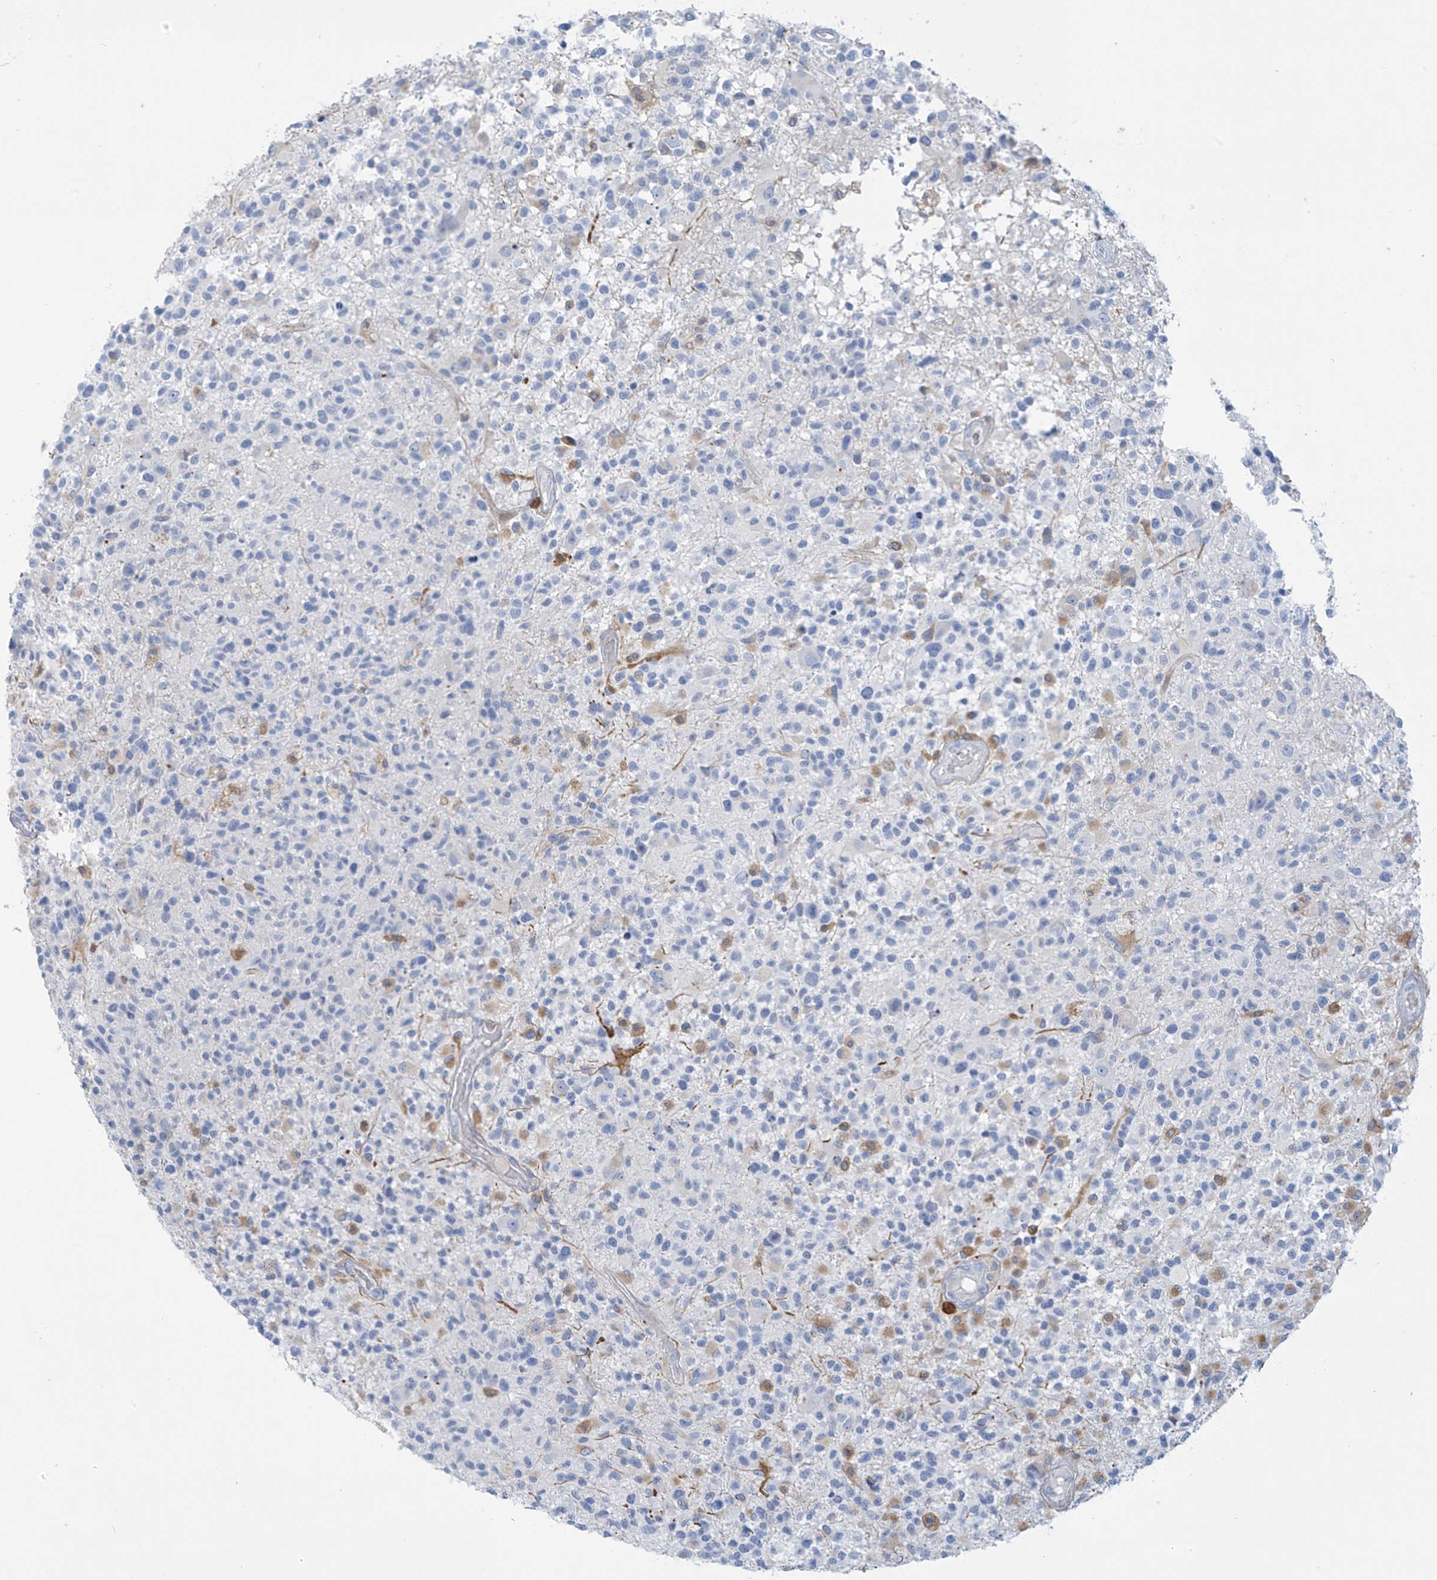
{"staining": {"intensity": "negative", "quantity": "none", "location": "none"}, "tissue": "glioma", "cell_type": "Tumor cells", "image_type": "cancer", "snomed": [{"axis": "morphology", "description": "Glioma, malignant, High grade"}, {"axis": "morphology", "description": "Glioblastoma, NOS"}, {"axis": "topography", "description": "Brain"}], "caption": "Immunohistochemistry (IHC) histopathology image of neoplastic tissue: glioma stained with DAB shows no significant protein positivity in tumor cells. The staining is performed using DAB brown chromogen with nuclei counter-stained in using hematoxylin.", "gene": "TRMT2B", "patient": {"sex": "male", "age": 60}}